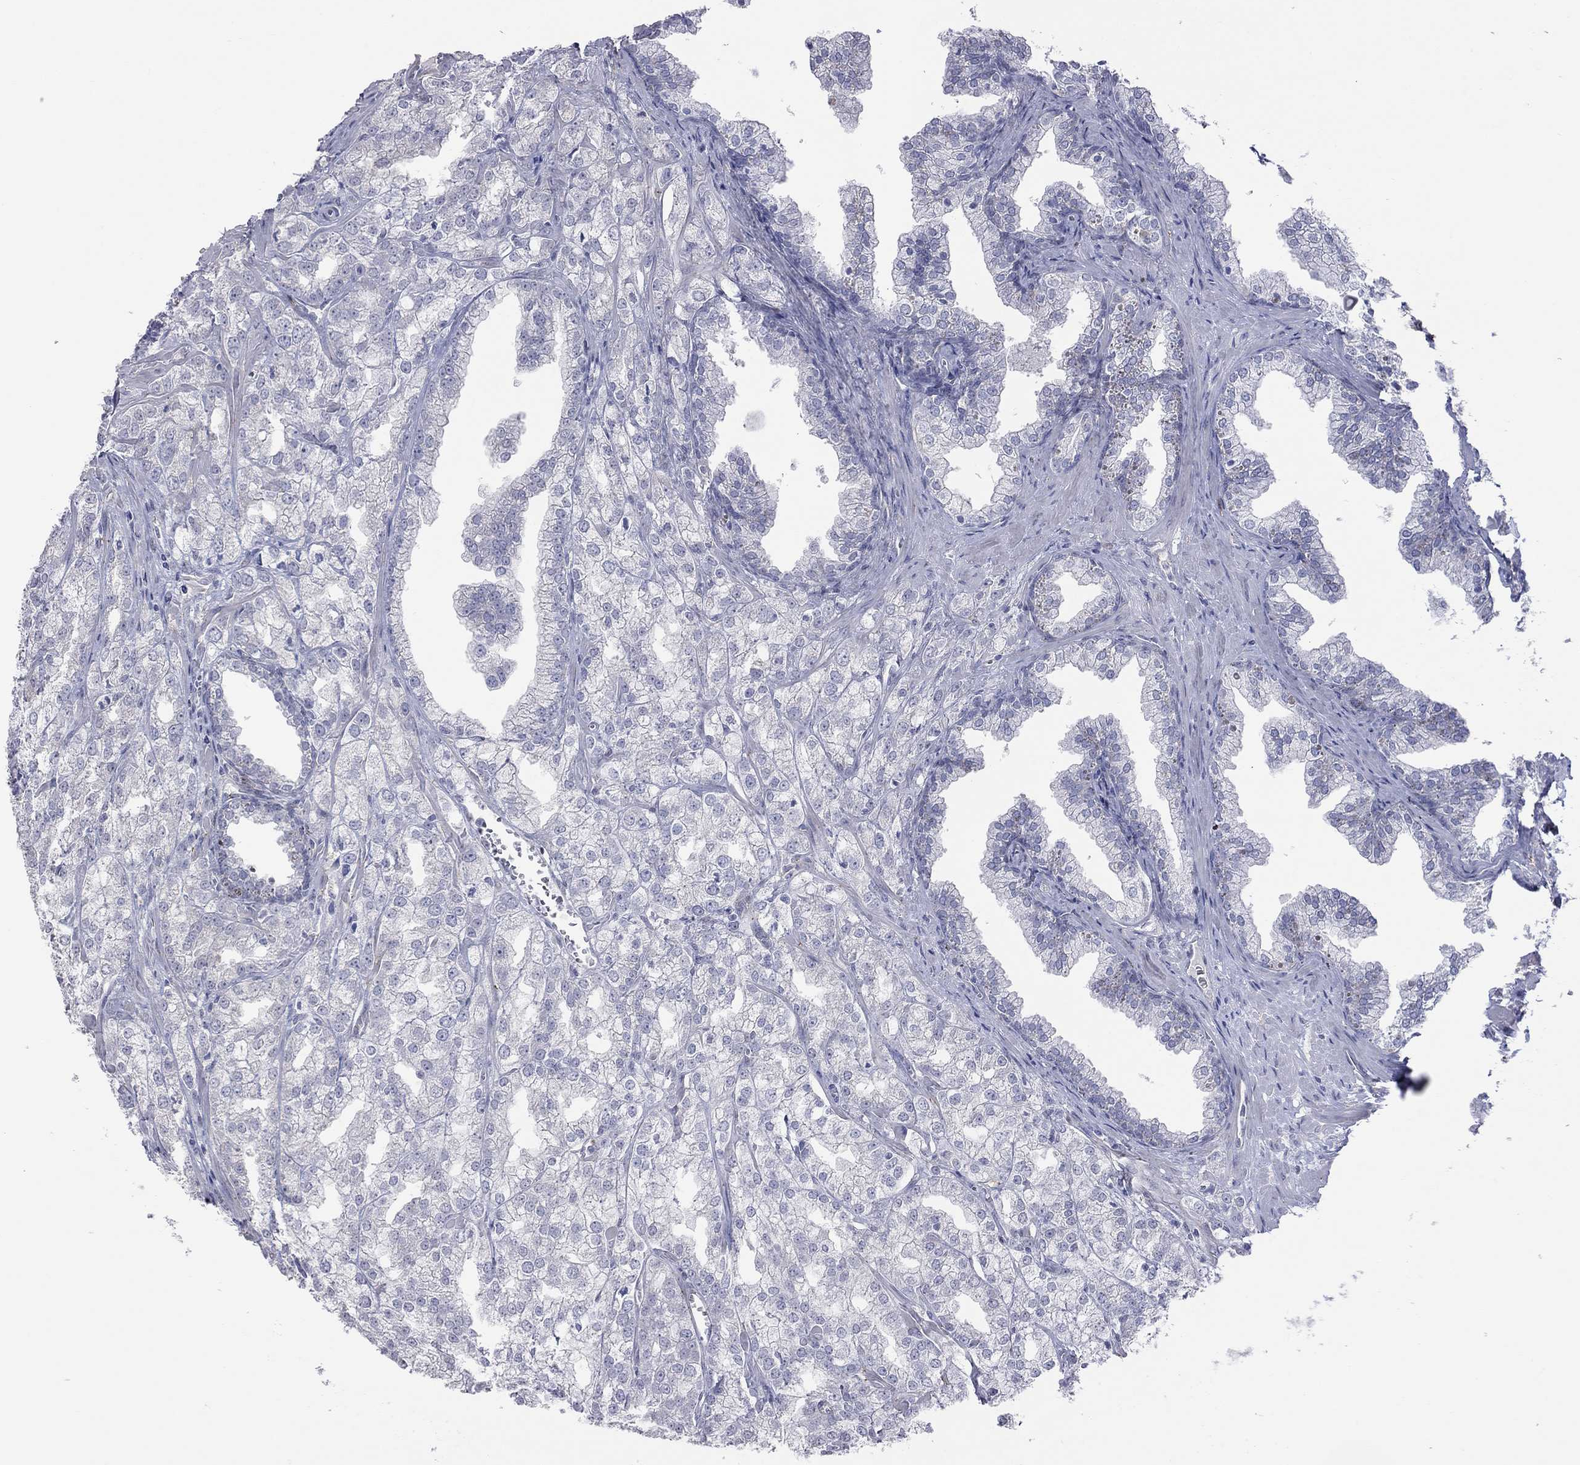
{"staining": {"intensity": "negative", "quantity": "none", "location": "none"}, "tissue": "prostate cancer", "cell_type": "Tumor cells", "image_type": "cancer", "snomed": [{"axis": "morphology", "description": "Adenocarcinoma, NOS"}, {"axis": "topography", "description": "Prostate"}], "caption": "A high-resolution photomicrograph shows immunohistochemistry staining of adenocarcinoma (prostate), which exhibits no significant positivity in tumor cells.", "gene": "HYLS1", "patient": {"sex": "male", "age": 70}}